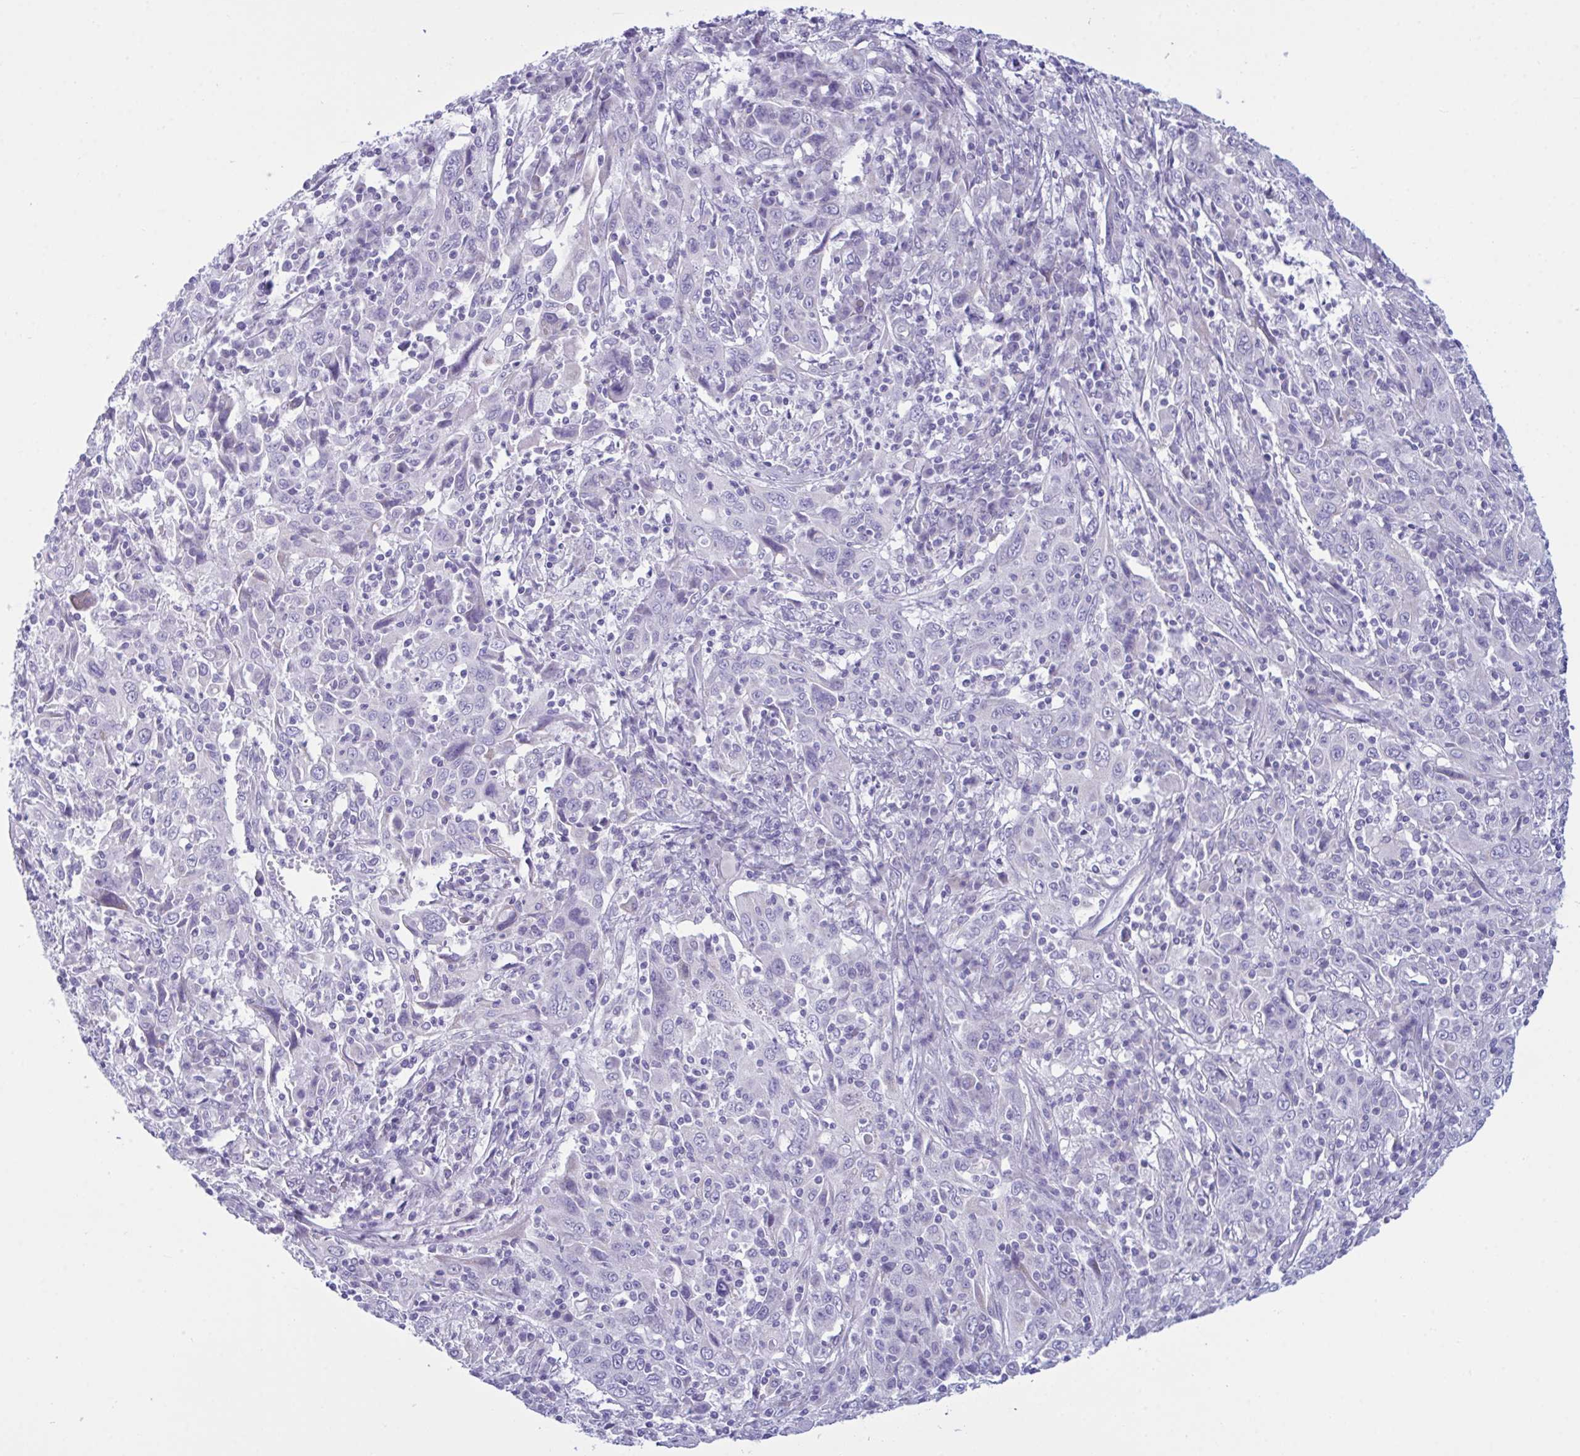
{"staining": {"intensity": "negative", "quantity": "none", "location": "none"}, "tissue": "cervical cancer", "cell_type": "Tumor cells", "image_type": "cancer", "snomed": [{"axis": "morphology", "description": "Squamous cell carcinoma, NOS"}, {"axis": "topography", "description": "Cervix"}], "caption": "The IHC photomicrograph has no significant expression in tumor cells of squamous cell carcinoma (cervical) tissue.", "gene": "BBS1", "patient": {"sex": "female", "age": 46}}